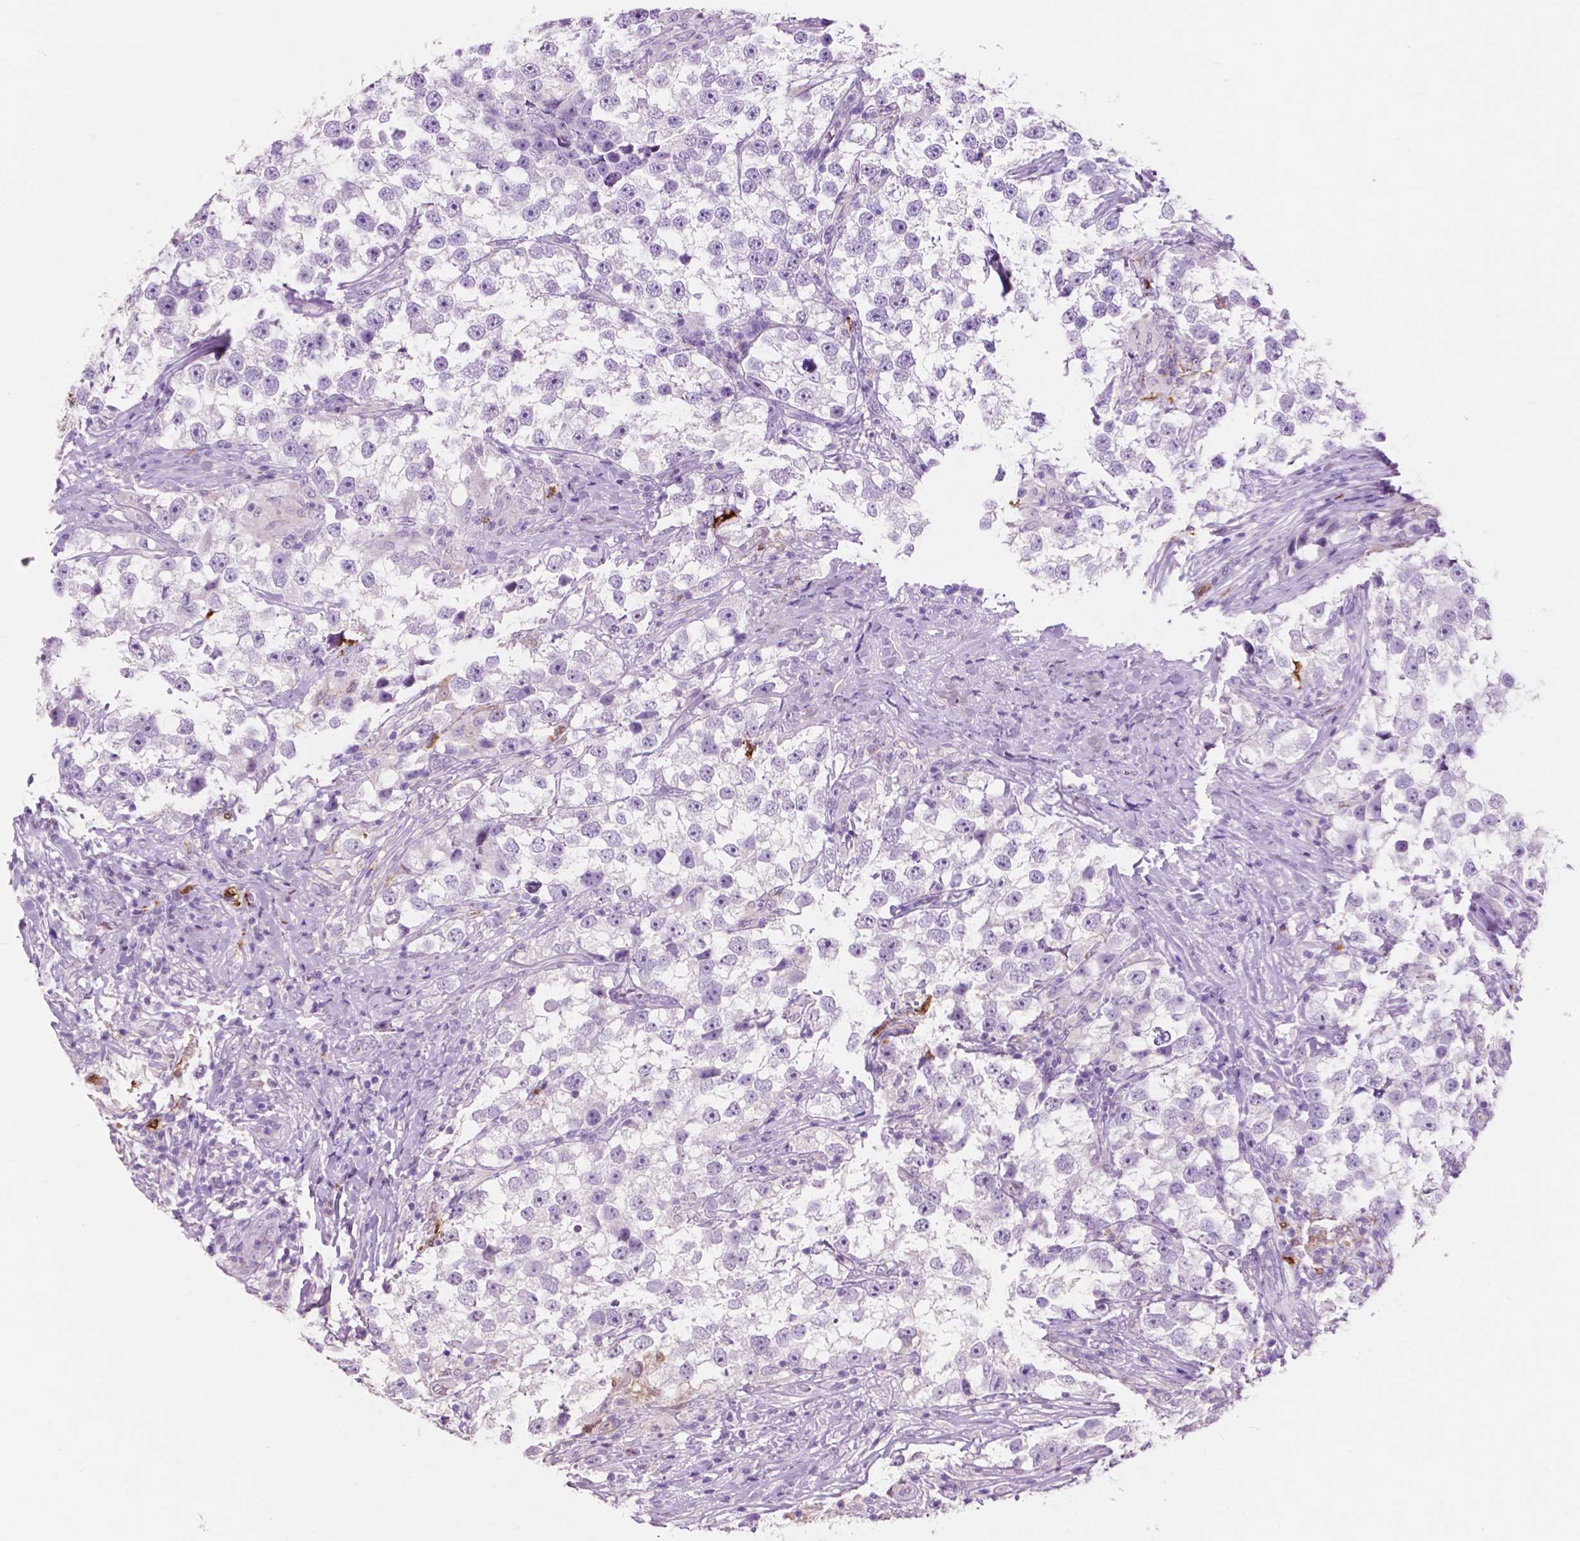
{"staining": {"intensity": "negative", "quantity": "none", "location": "none"}, "tissue": "testis cancer", "cell_type": "Tumor cells", "image_type": "cancer", "snomed": [{"axis": "morphology", "description": "Seminoma, NOS"}, {"axis": "topography", "description": "Testis"}], "caption": "This is a image of IHC staining of testis cancer, which shows no expression in tumor cells. (Brightfield microscopy of DAB IHC at high magnification).", "gene": "IDO1", "patient": {"sex": "male", "age": 46}}